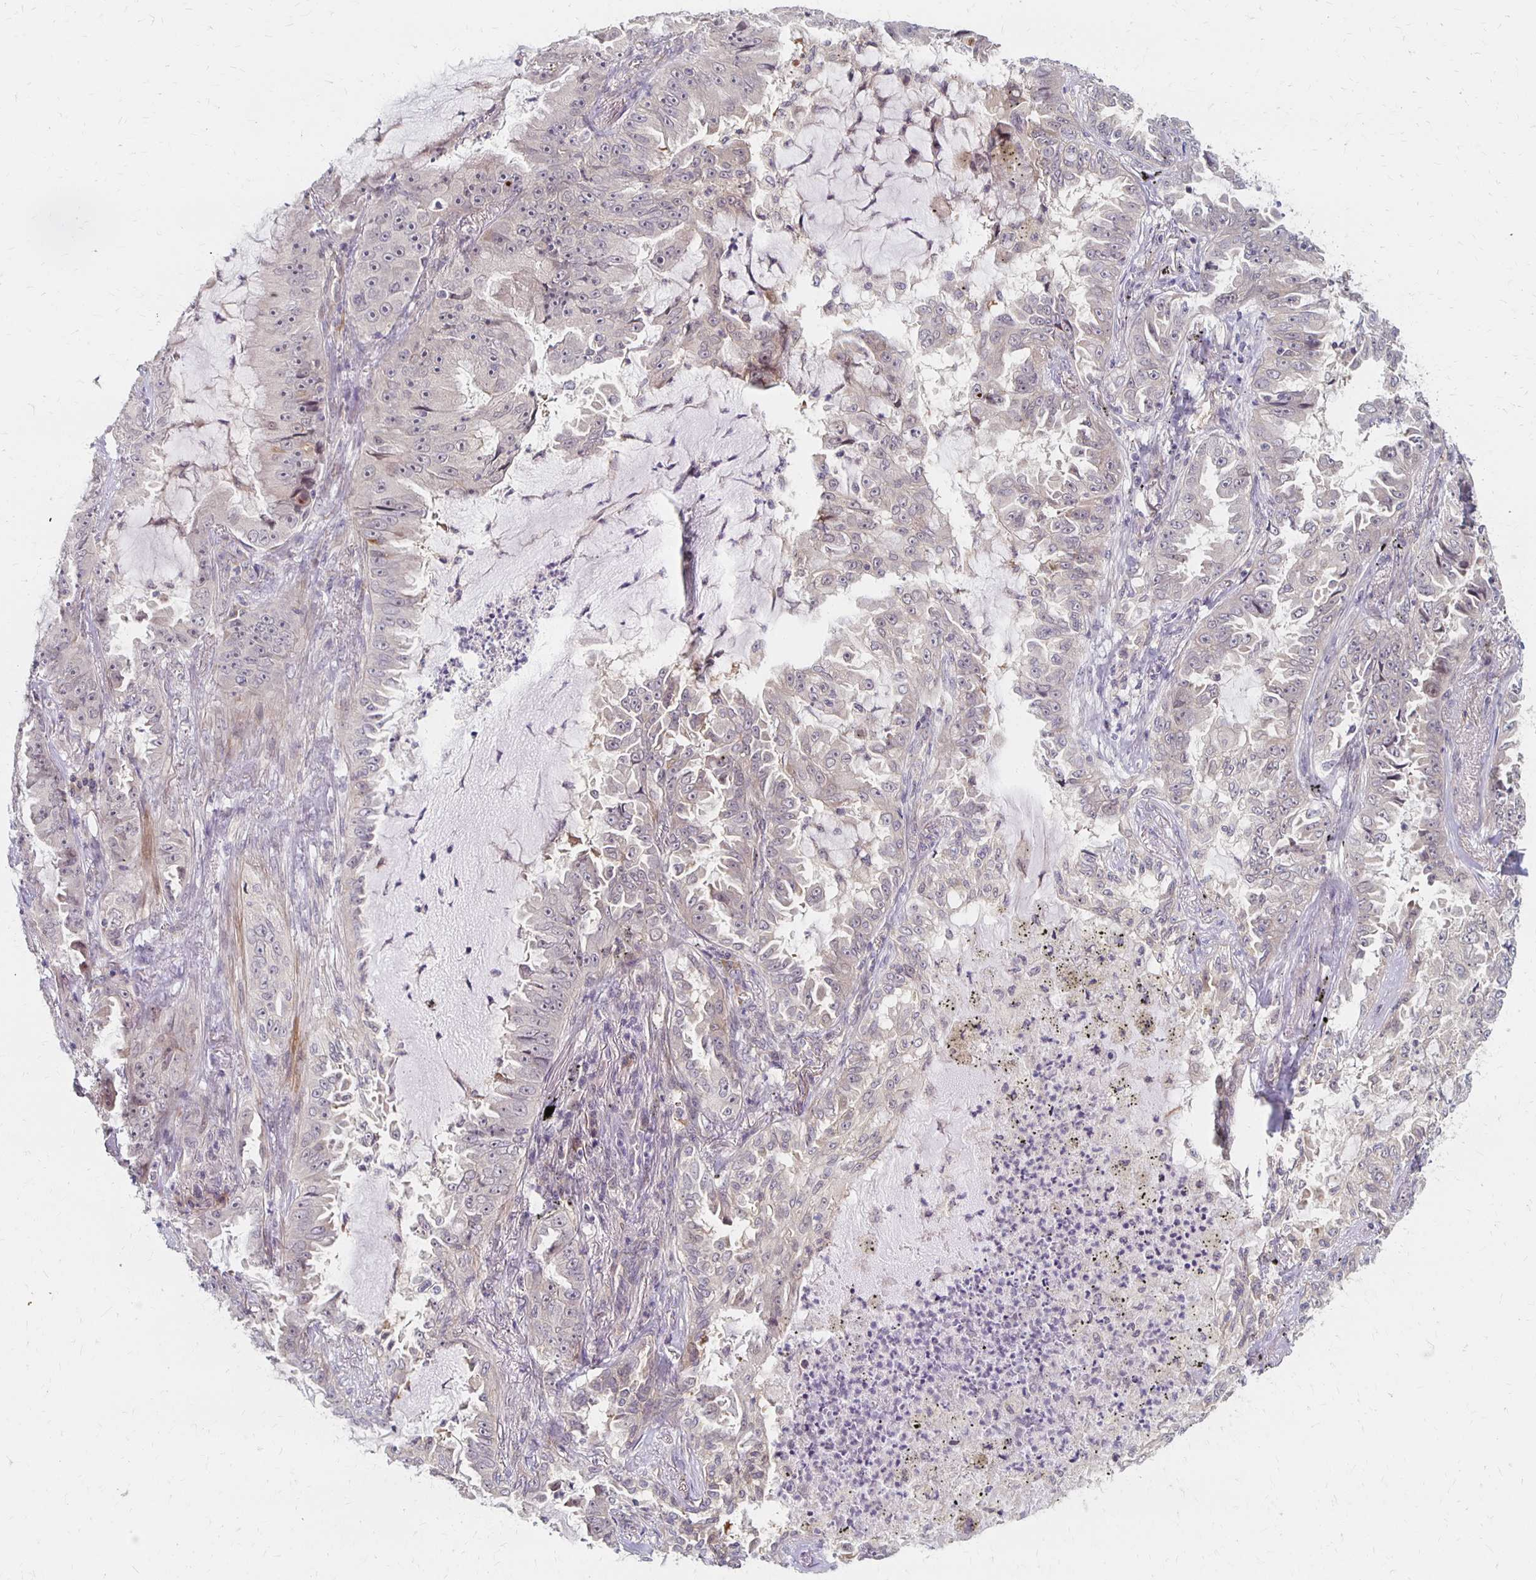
{"staining": {"intensity": "weak", "quantity": "<25%", "location": "cytoplasmic/membranous"}, "tissue": "lung cancer", "cell_type": "Tumor cells", "image_type": "cancer", "snomed": [{"axis": "morphology", "description": "Adenocarcinoma, NOS"}, {"axis": "topography", "description": "Lung"}], "caption": "The image shows no staining of tumor cells in adenocarcinoma (lung).", "gene": "PRKCB", "patient": {"sex": "female", "age": 52}}